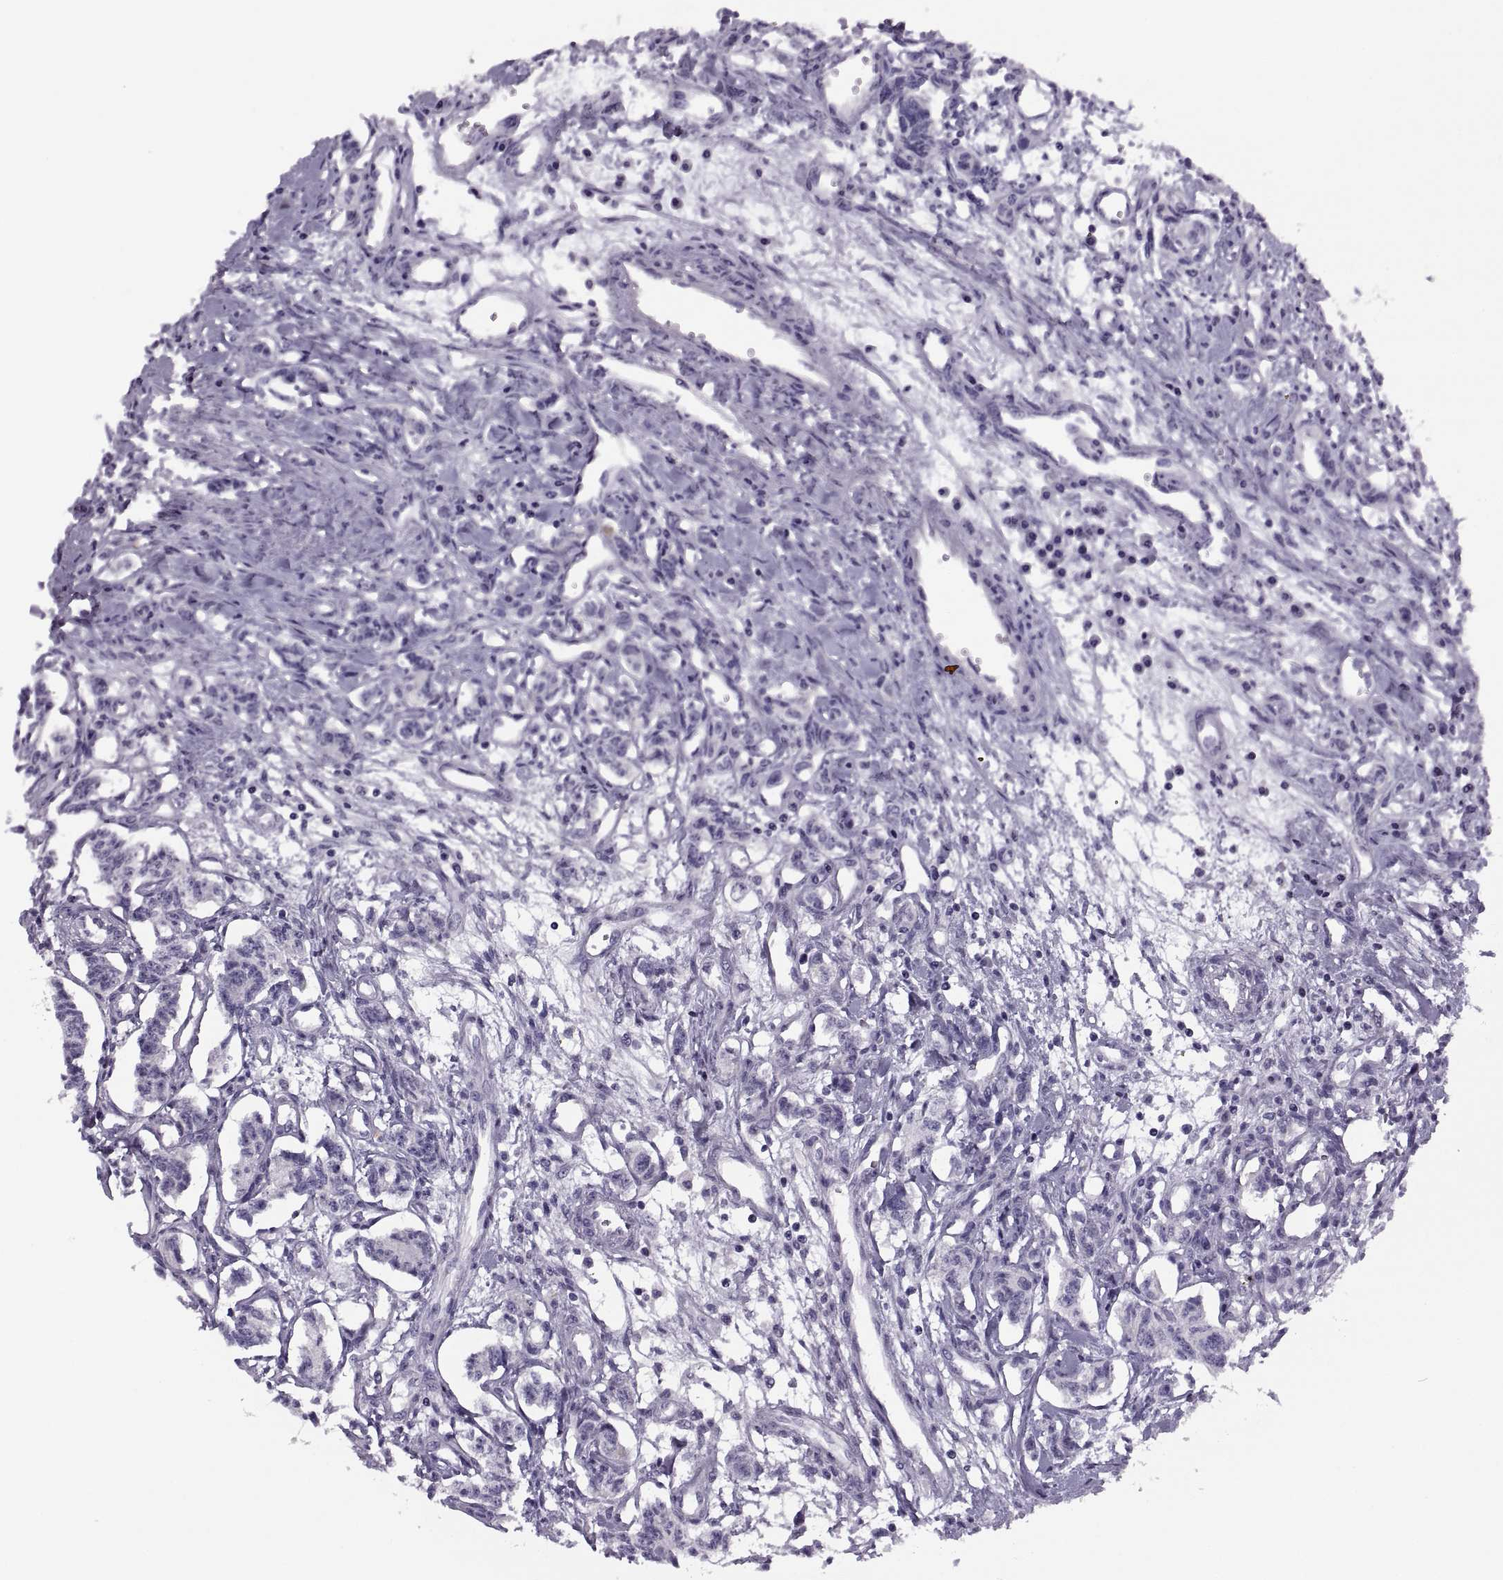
{"staining": {"intensity": "negative", "quantity": "none", "location": "none"}, "tissue": "carcinoid", "cell_type": "Tumor cells", "image_type": "cancer", "snomed": [{"axis": "morphology", "description": "Carcinoid, malignant, NOS"}, {"axis": "topography", "description": "Kidney"}], "caption": "The histopathology image reveals no staining of tumor cells in carcinoid.", "gene": "MAGEB1", "patient": {"sex": "female", "age": 41}}